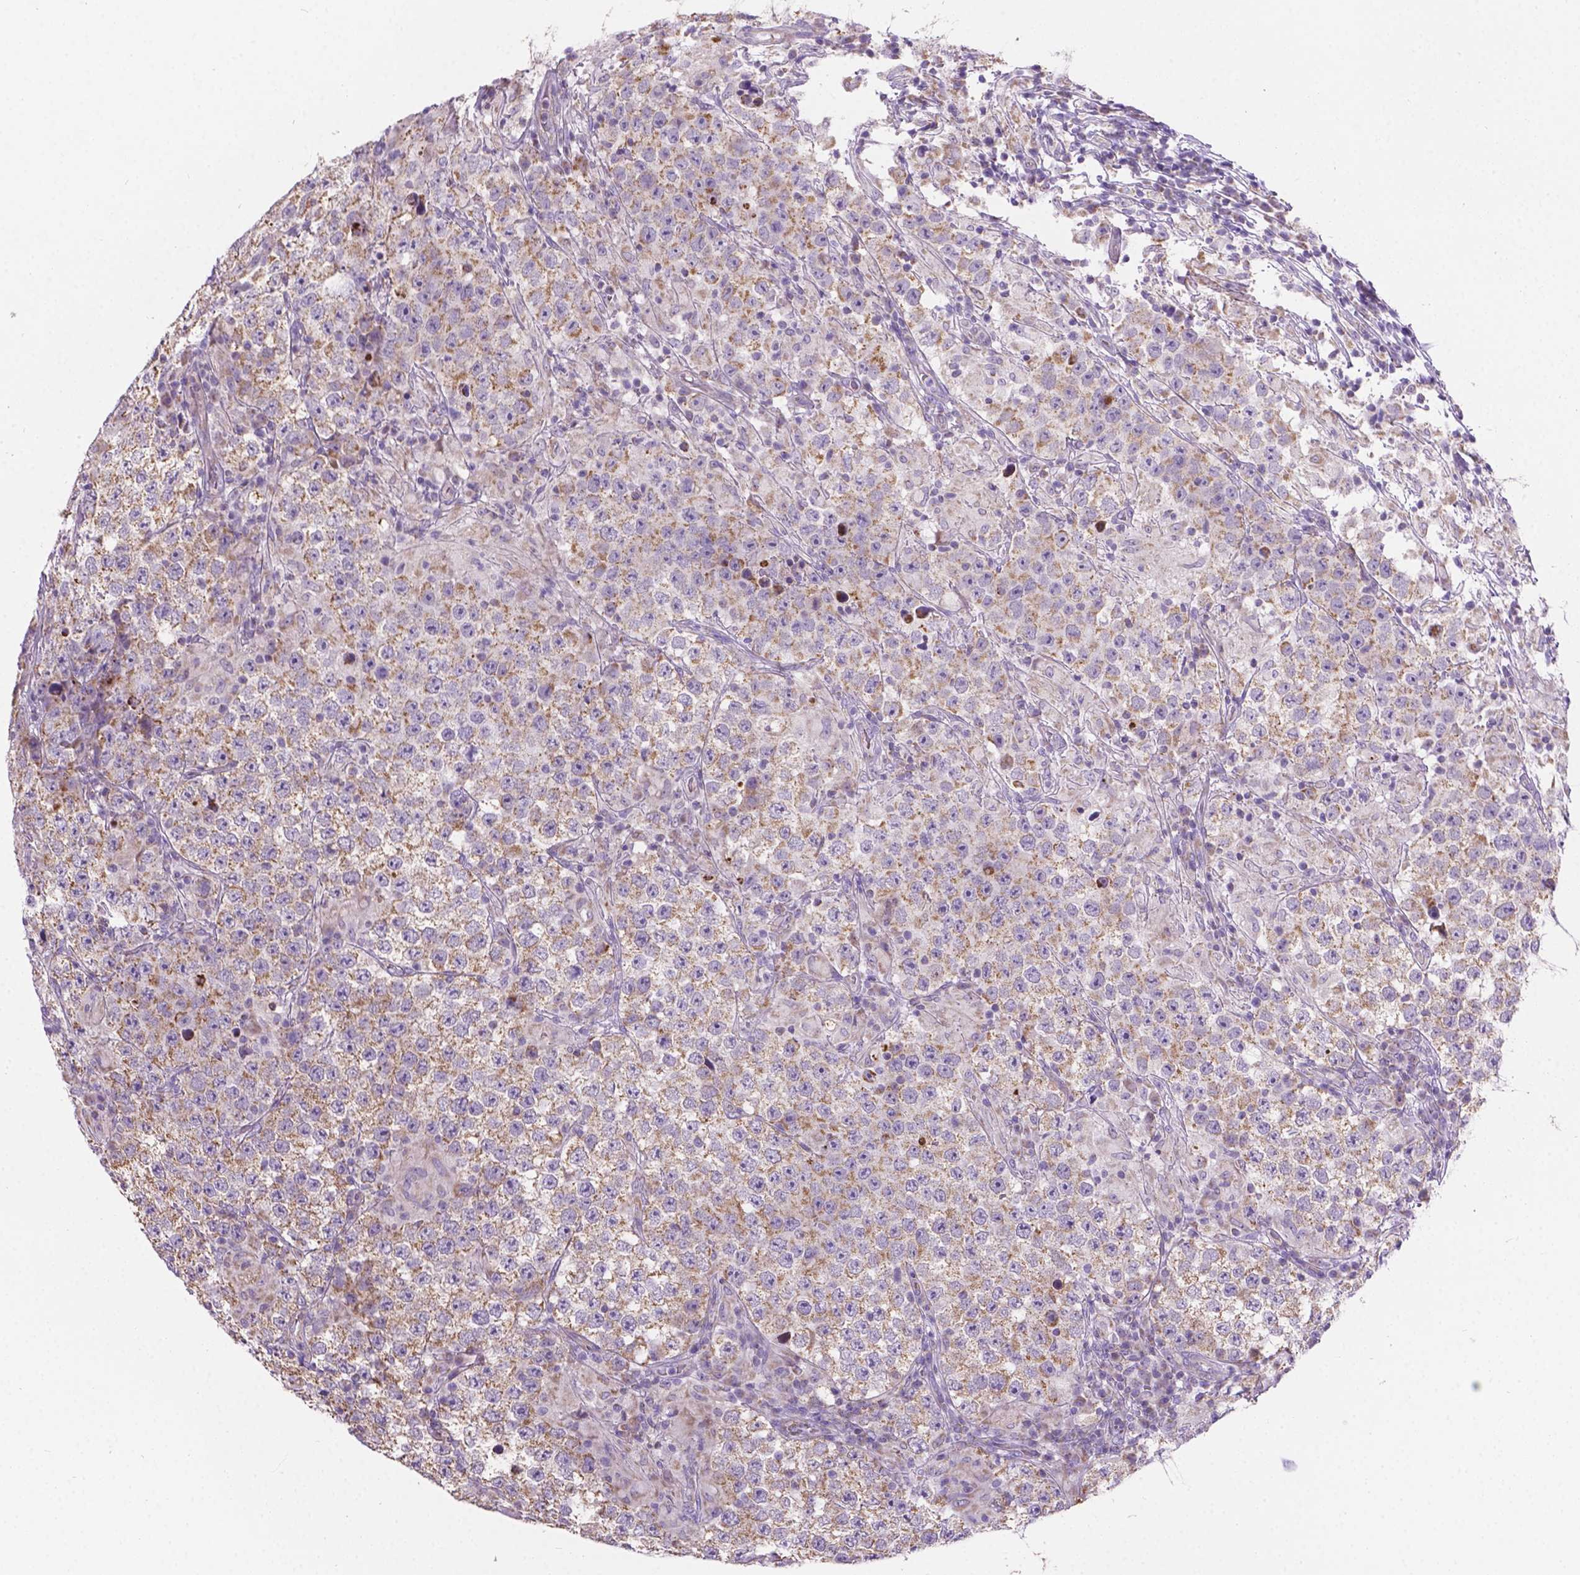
{"staining": {"intensity": "weak", "quantity": "25%-75%", "location": "cytoplasmic/membranous"}, "tissue": "testis cancer", "cell_type": "Tumor cells", "image_type": "cancer", "snomed": [{"axis": "morphology", "description": "Seminoma, NOS"}, {"axis": "morphology", "description": "Carcinoma, Embryonal, NOS"}, {"axis": "topography", "description": "Testis"}], "caption": "Immunohistochemical staining of human seminoma (testis) reveals low levels of weak cytoplasmic/membranous positivity in approximately 25%-75% of tumor cells. Immunohistochemistry stains the protein of interest in brown and the nuclei are stained blue.", "gene": "CSPG5", "patient": {"sex": "male", "age": 41}}